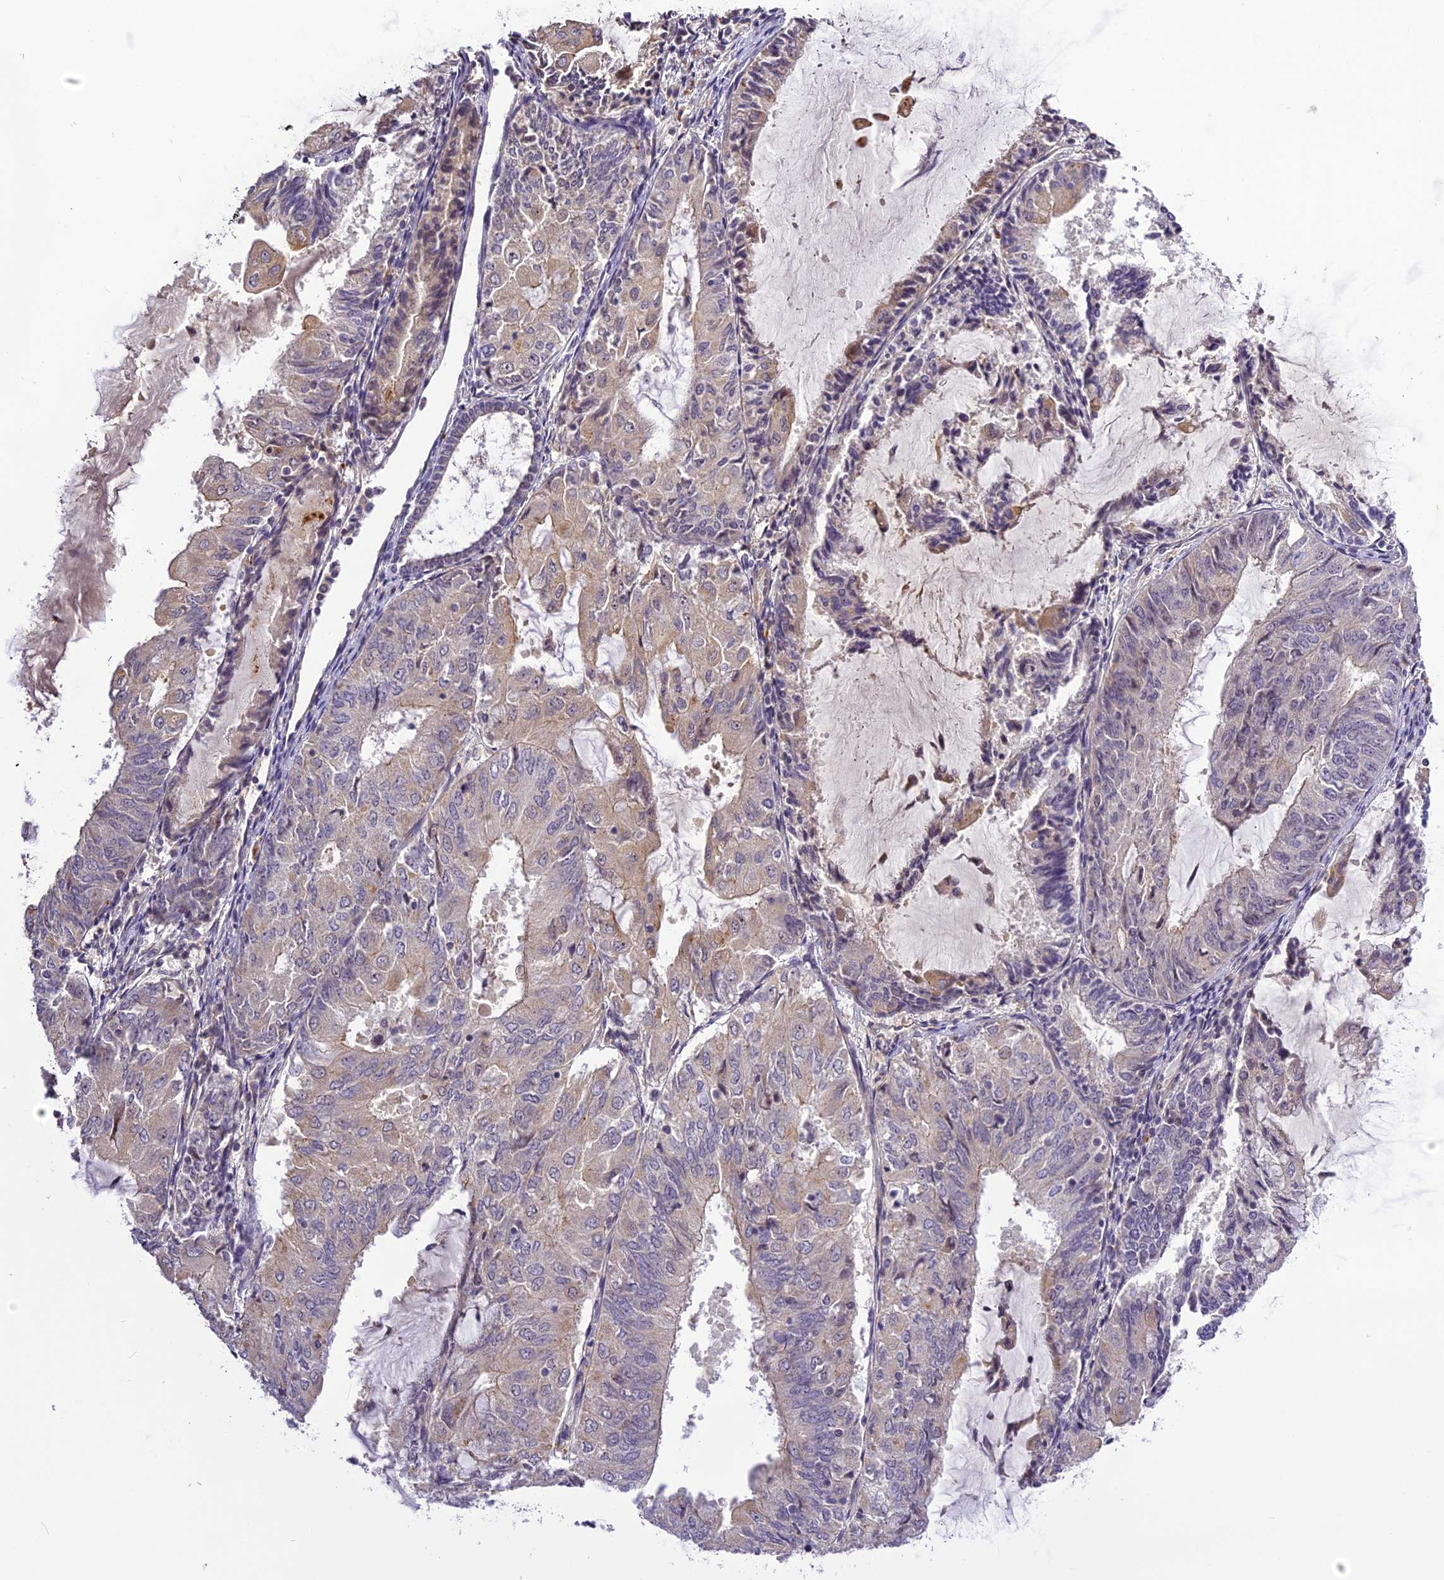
{"staining": {"intensity": "weak", "quantity": "<25%", "location": "cytoplasmic/membranous"}, "tissue": "endometrial cancer", "cell_type": "Tumor cells", "image_type": "cancer", "snomed": [{"axis": "morphology", "description": "Adenocarcinoma, NOS"}, {"axis": "topography", "description": "Endometrium"}], "caption": "A photomicrograph of human endometrial adenocarcinoma is negative for staining in tumor cells.", "gene": "FNIP2", "patient": {"sex": "female", "age": 81}}